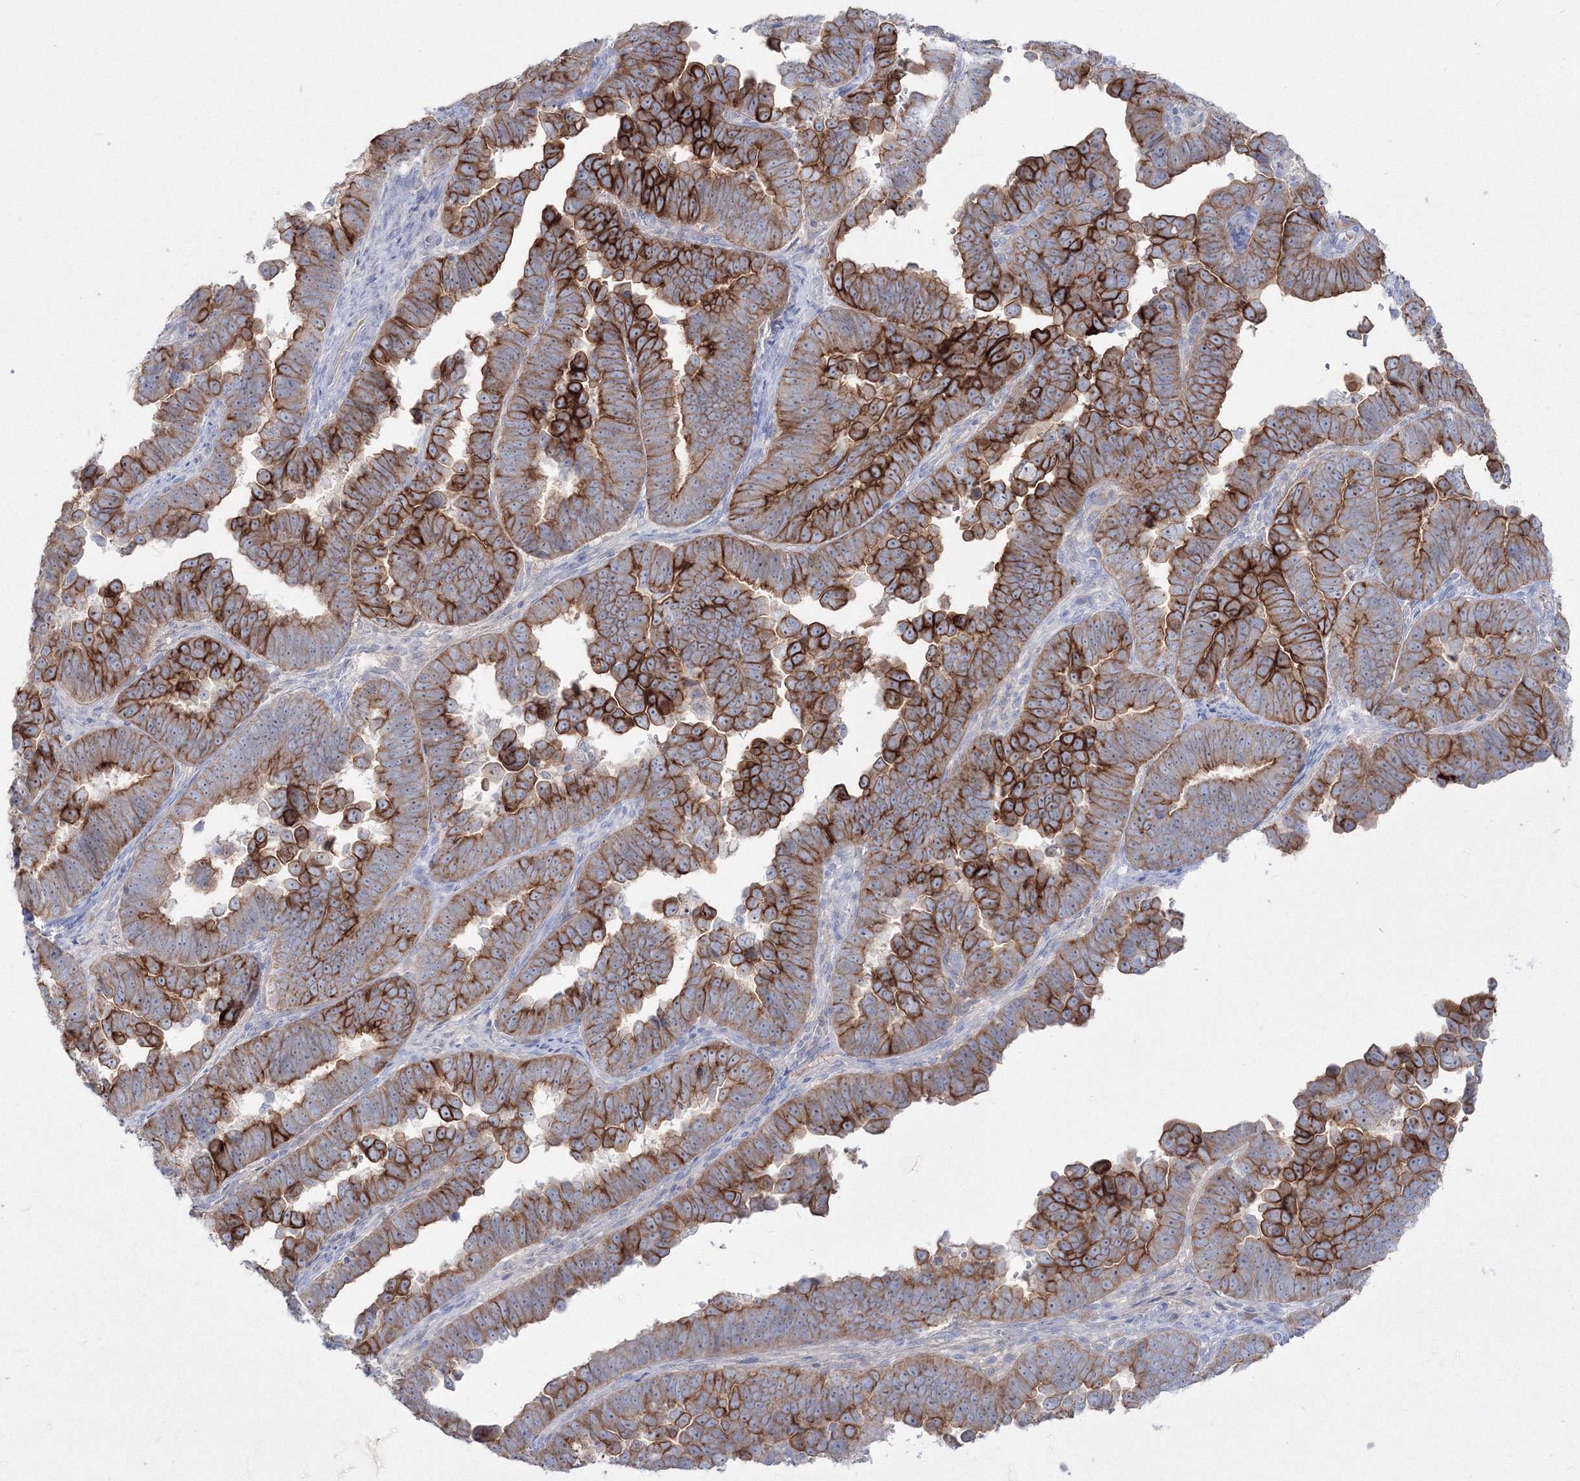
{"staining": {"intensity": "strong", "quantity": ">75%", "location": "cytoplasmic/membranous"}, "tissue": "endometrial cancer", "cell_type": "Tumor cells", "image_type": "cancer", "snomed": [{"axis": "morphology", "description": "Adenocarcinoma, NOS"}, {"axis": "topography", "description": "Endometrium"}], "caption": "Brown immunohistochemical staining in human adenocarcinoma (endometrial) reveals strong cytoplasmic/membranous positivity in approximately >75% of tumor cells.", "gene": "TMEM139", "patient": {"sex": "female", "age": 75}}